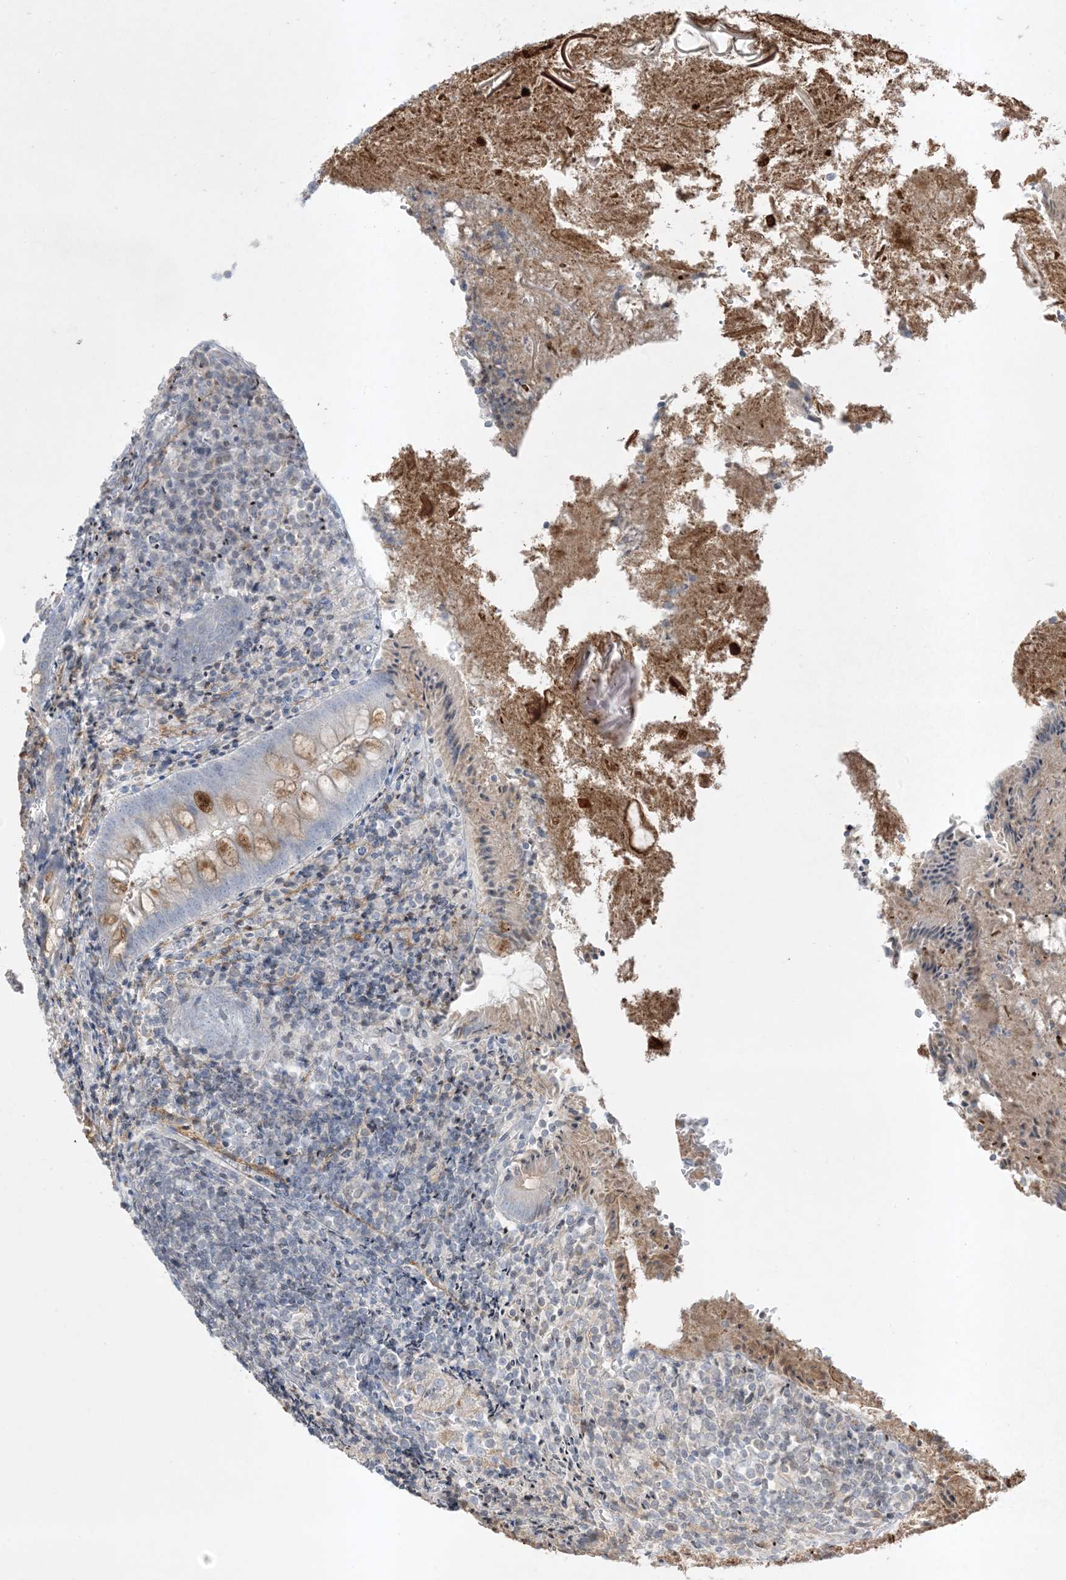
{"staining": {"intensity": "moderate", "quantity": "<25%", "location": "cytoplasmic/membranous"}, "tissue": "appendix", "cell_type": "Glandular cells", "image_type": "normal", "snomed": [{"axis": "morphology", "description": "Normal tissue, NOS"}, {"axis": "topography", "description": "Appendix"}], "caption": "IHC micrograph of unremarkable appendix stained for a protein (brown), which demonstrates low levels of moderate cytoplasmic/membranous expression in about <25% of glandular cells.", "gene": "FNDC1", "patient": {"sex": "female", "age": 17}}